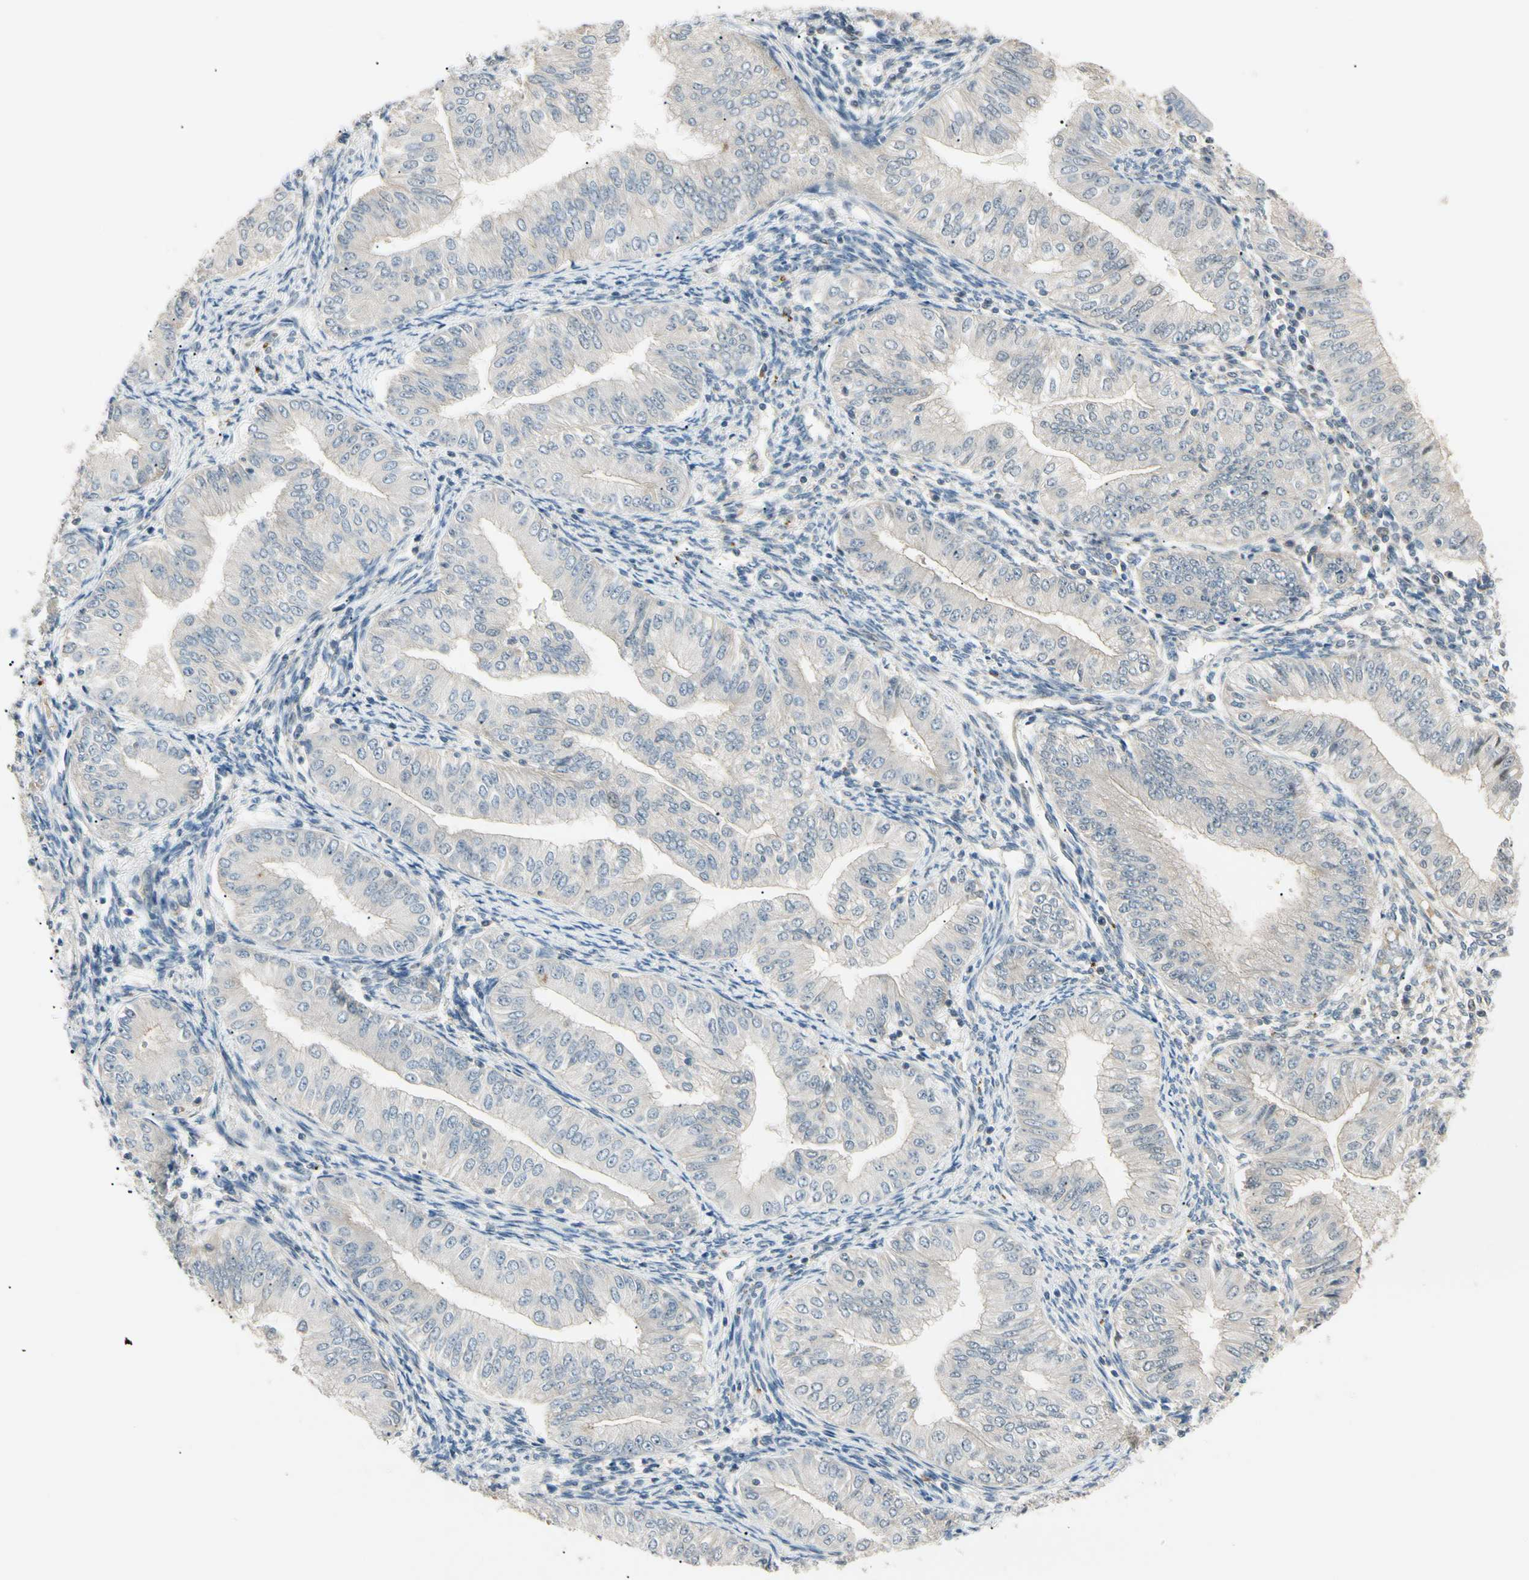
{"staining": {"intensity": "negative", "quantity": "none", "location": "none"}, "tissue": "endometrial cancer", "cell_type": "Tumor cells", "image_type": "cancer", "snomed": [{"axis": "morphology", "description": "Normal tissue, NOS"}, {"axis": "morphology", "description": "Adenocarcinoma, NOS"}, {"axis": "topography", "description": "Endometrium"}], "caption": "Photomicrograph shows no protein expression in tumor cells of endometrial cancer (adenocarcinoma) tissue.", "gene": "P3H2", "patient": {"sex": "female", "age": 53}}